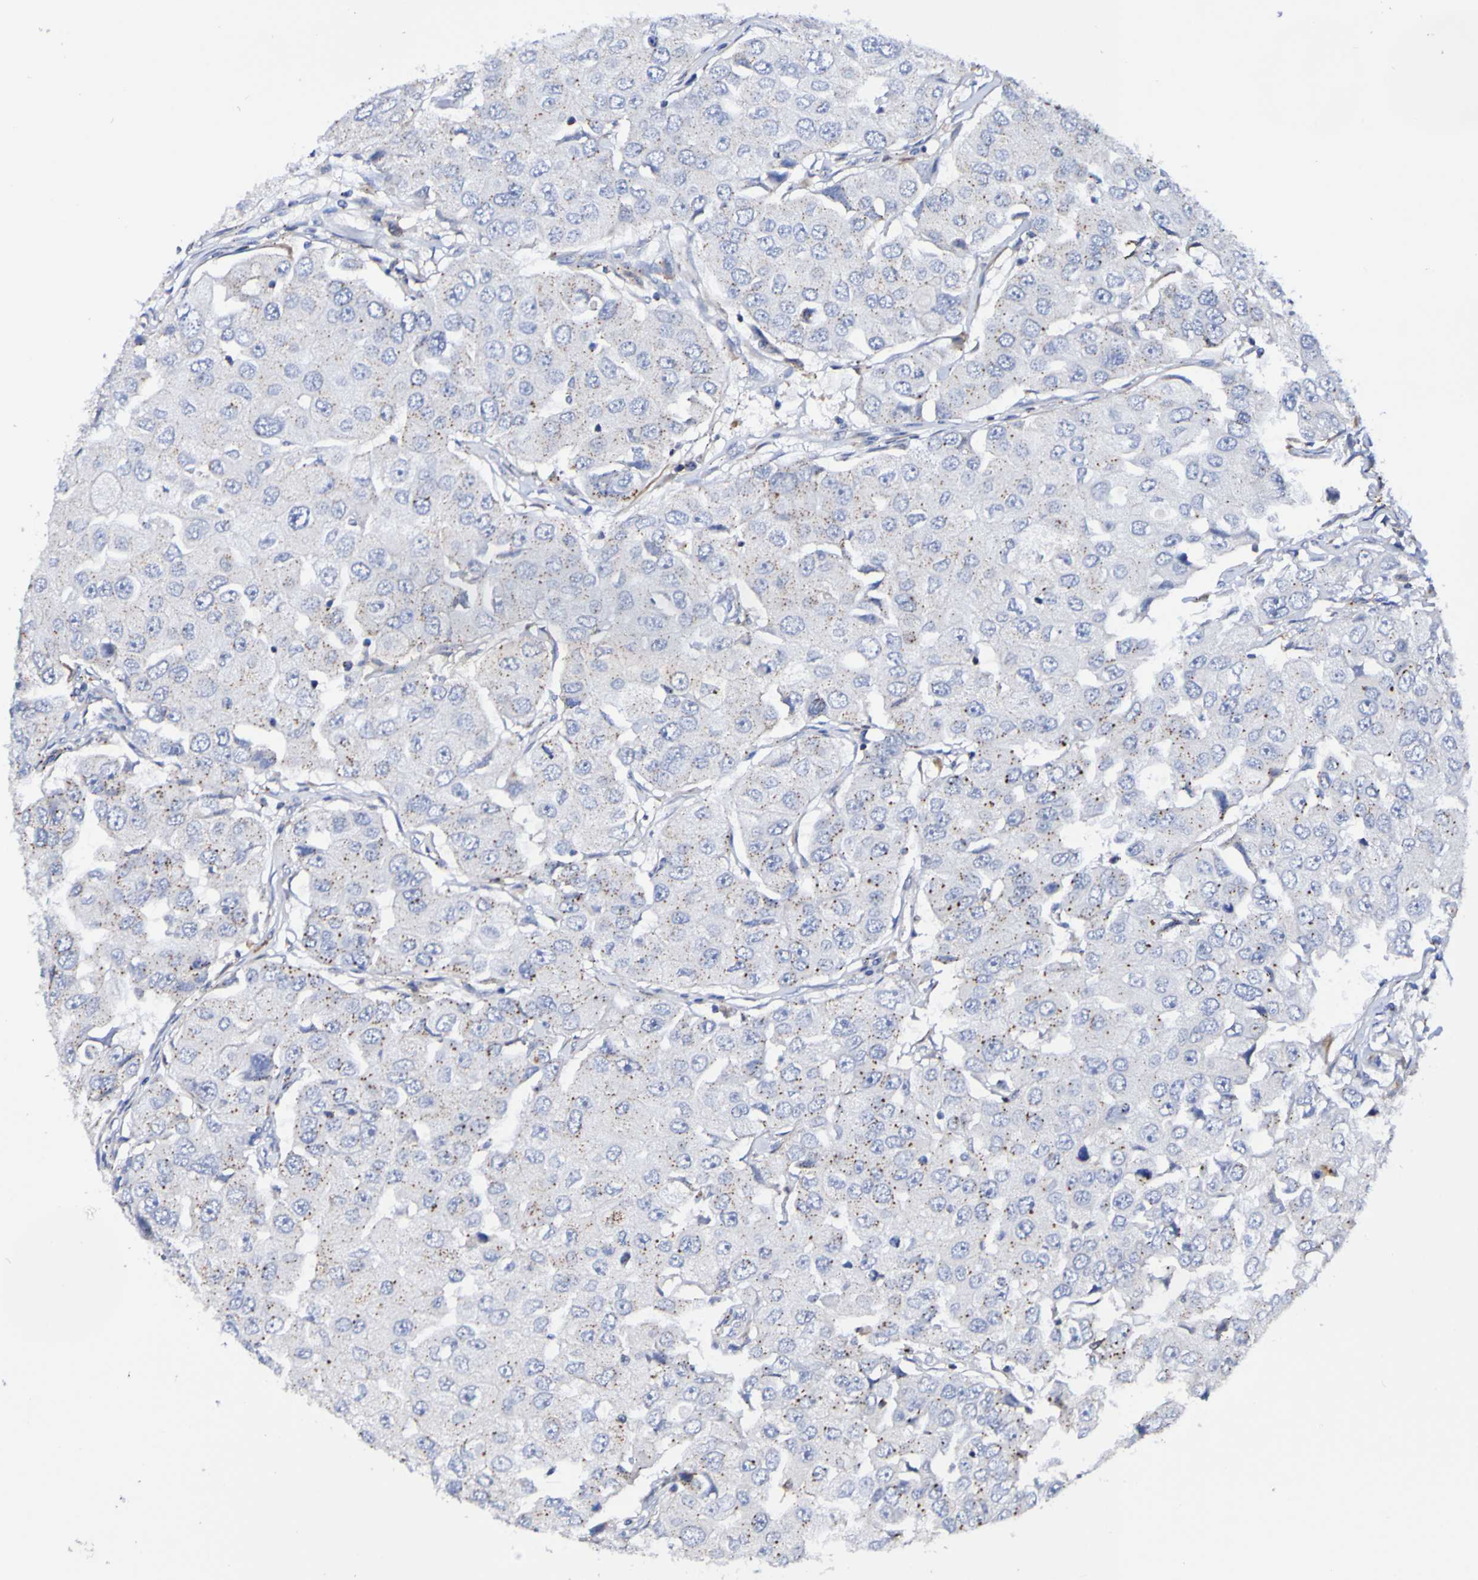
{"staining": {"intensity": "negative", "quantity": "none", "location": "none"}, "tissue": "breast cancer", "cell_type": "Tumor cells", "image_type": "cancer", "snomed": [{"axis": "morphology", "description": "Duct carcinoma"}, {"axis": "topography", "description": "Breast"}], "caption": "IHC of breast cancer reveals no staining in tumor cells.", "gene": "SEZ6", "patient": {"sex": "female", "age": 27}}